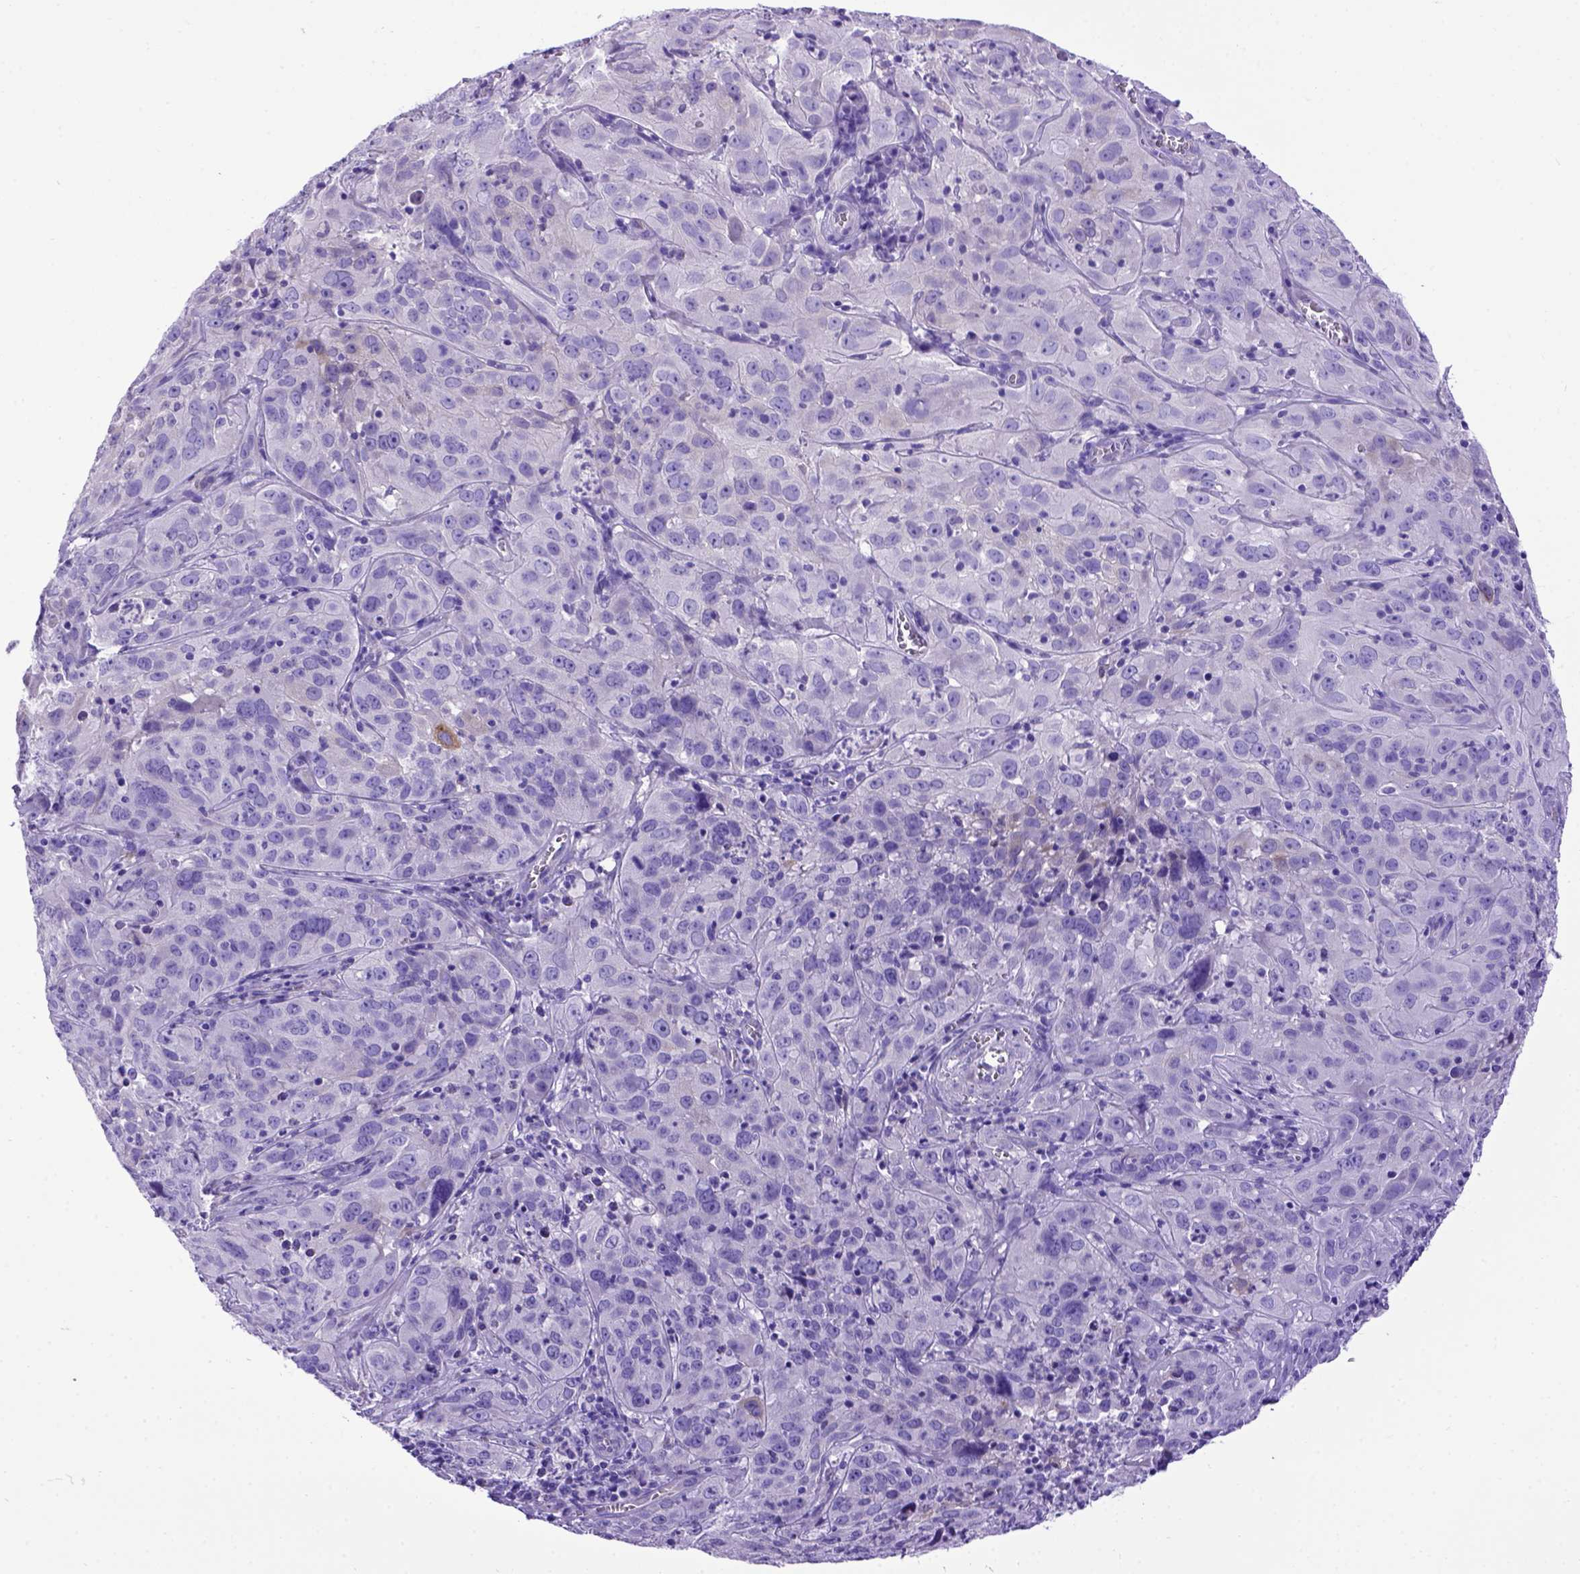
{"staining": {"intensity": "negative", "quantity": "none", "location": "none"}, "tissue": "cervical cancer", "cell_type": "Tumor cells", "image_type": "cancer", "snomed": [{"axis": "morphology", "description": "Squamous cell carcinoma, NOS"}, {"axis": "topography", "description": "Cervix"}], "caption": "Tumor cells show no significant protein staining in squamous cell carcinoma (cervical).", "gene": "PTGES", "patient": {"sex": "female", "age": 32}}